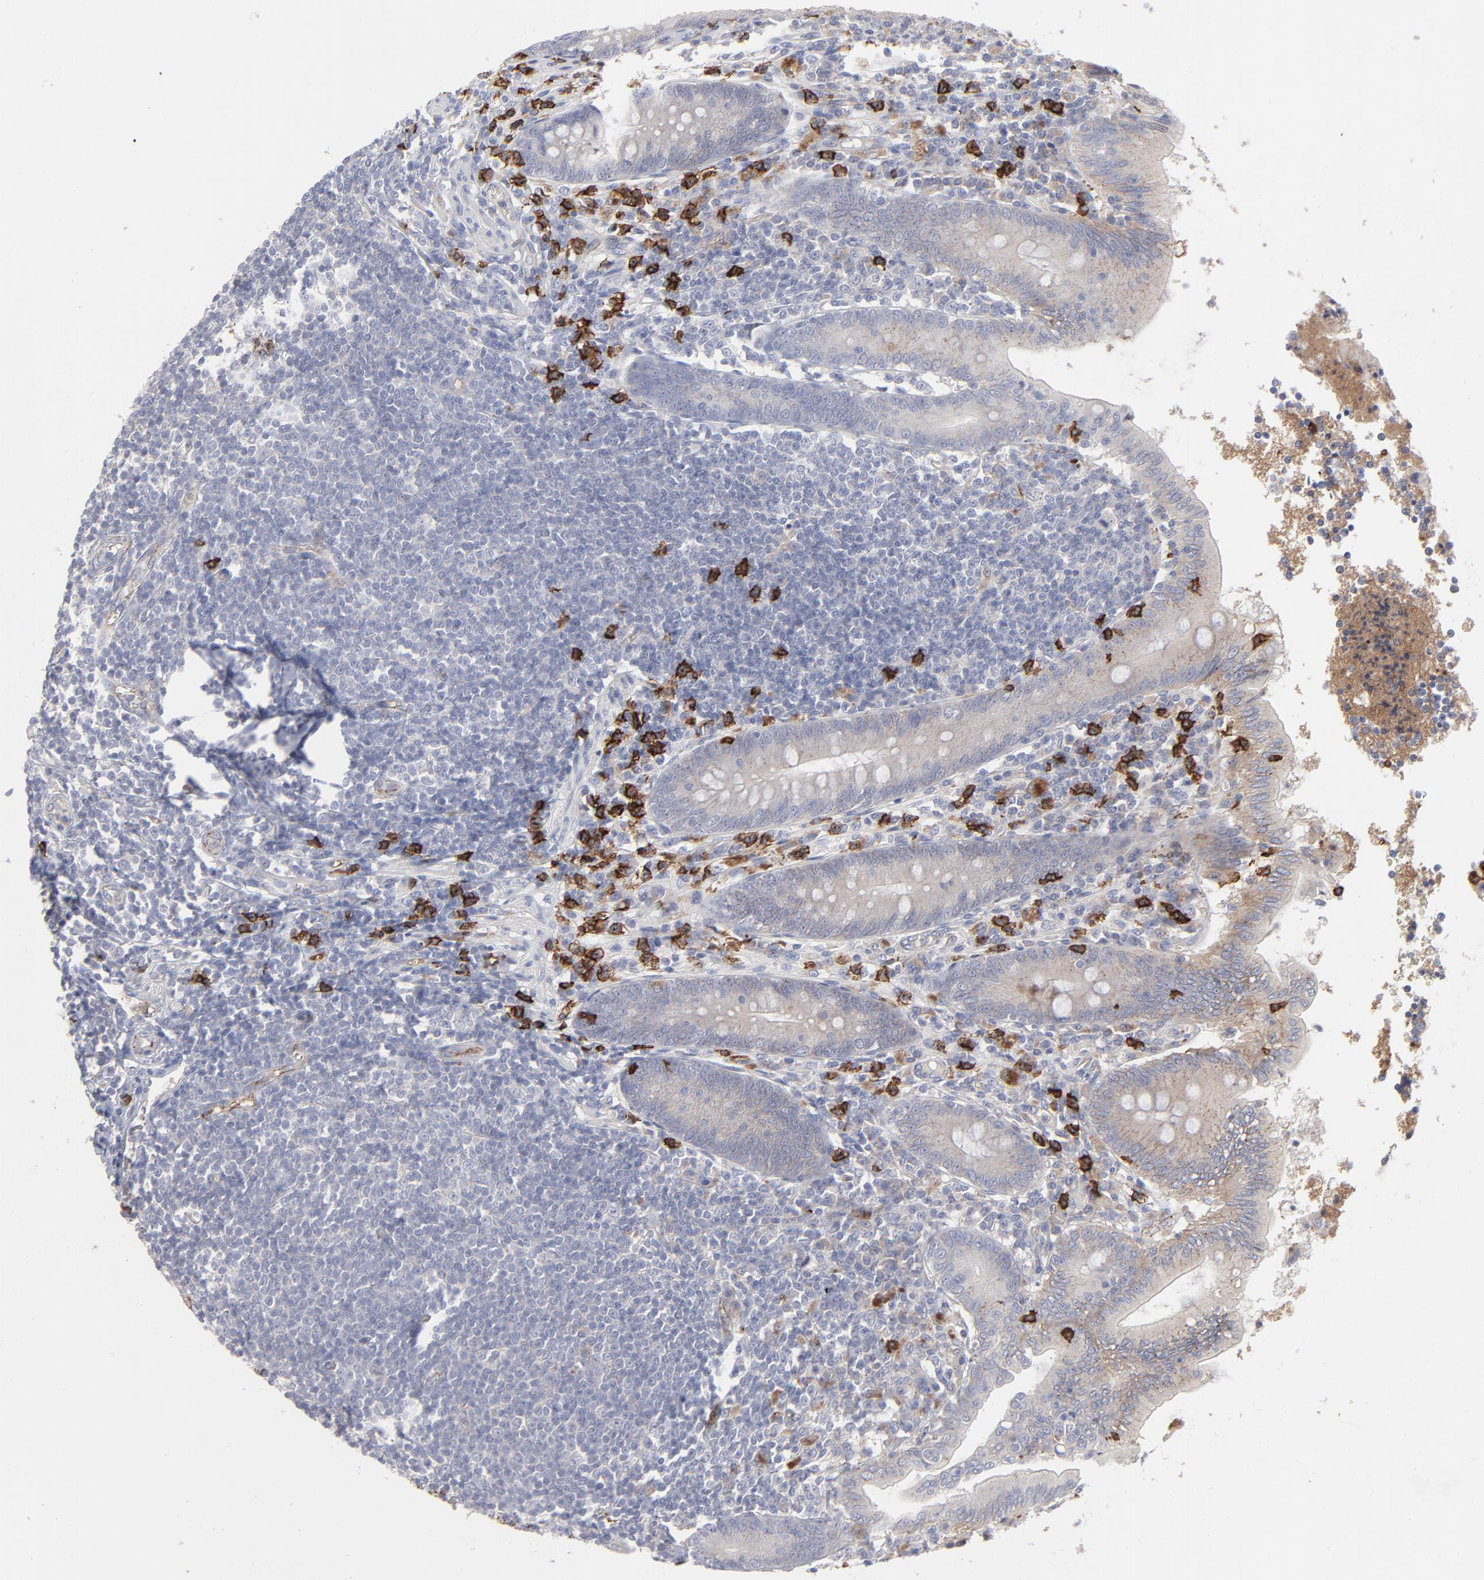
{"staining": {"intensity": "weak", "quantity": "<25%", "location": "cytoplasmic/membranous"}, "tissue": "appendix", "cell_type": "Glandular cells", "image_type": "normal", "snomed": [{"axis": "morphology", "description": "Normal tissue, NOS"}, {"axis": "morphology", "description": "Inflammation, NOS"}, {"axis": "topography", "description": "Appendix"}], "caption": "Immunohistochemistry image of benign appendix: human appendix stained with DAB exhibits no significant protein expression in glandular cells. (IHC, brightfield microscopy, high magnification).", "gene": "CCR3", "patient": {"sex": "male", "age": 46}}